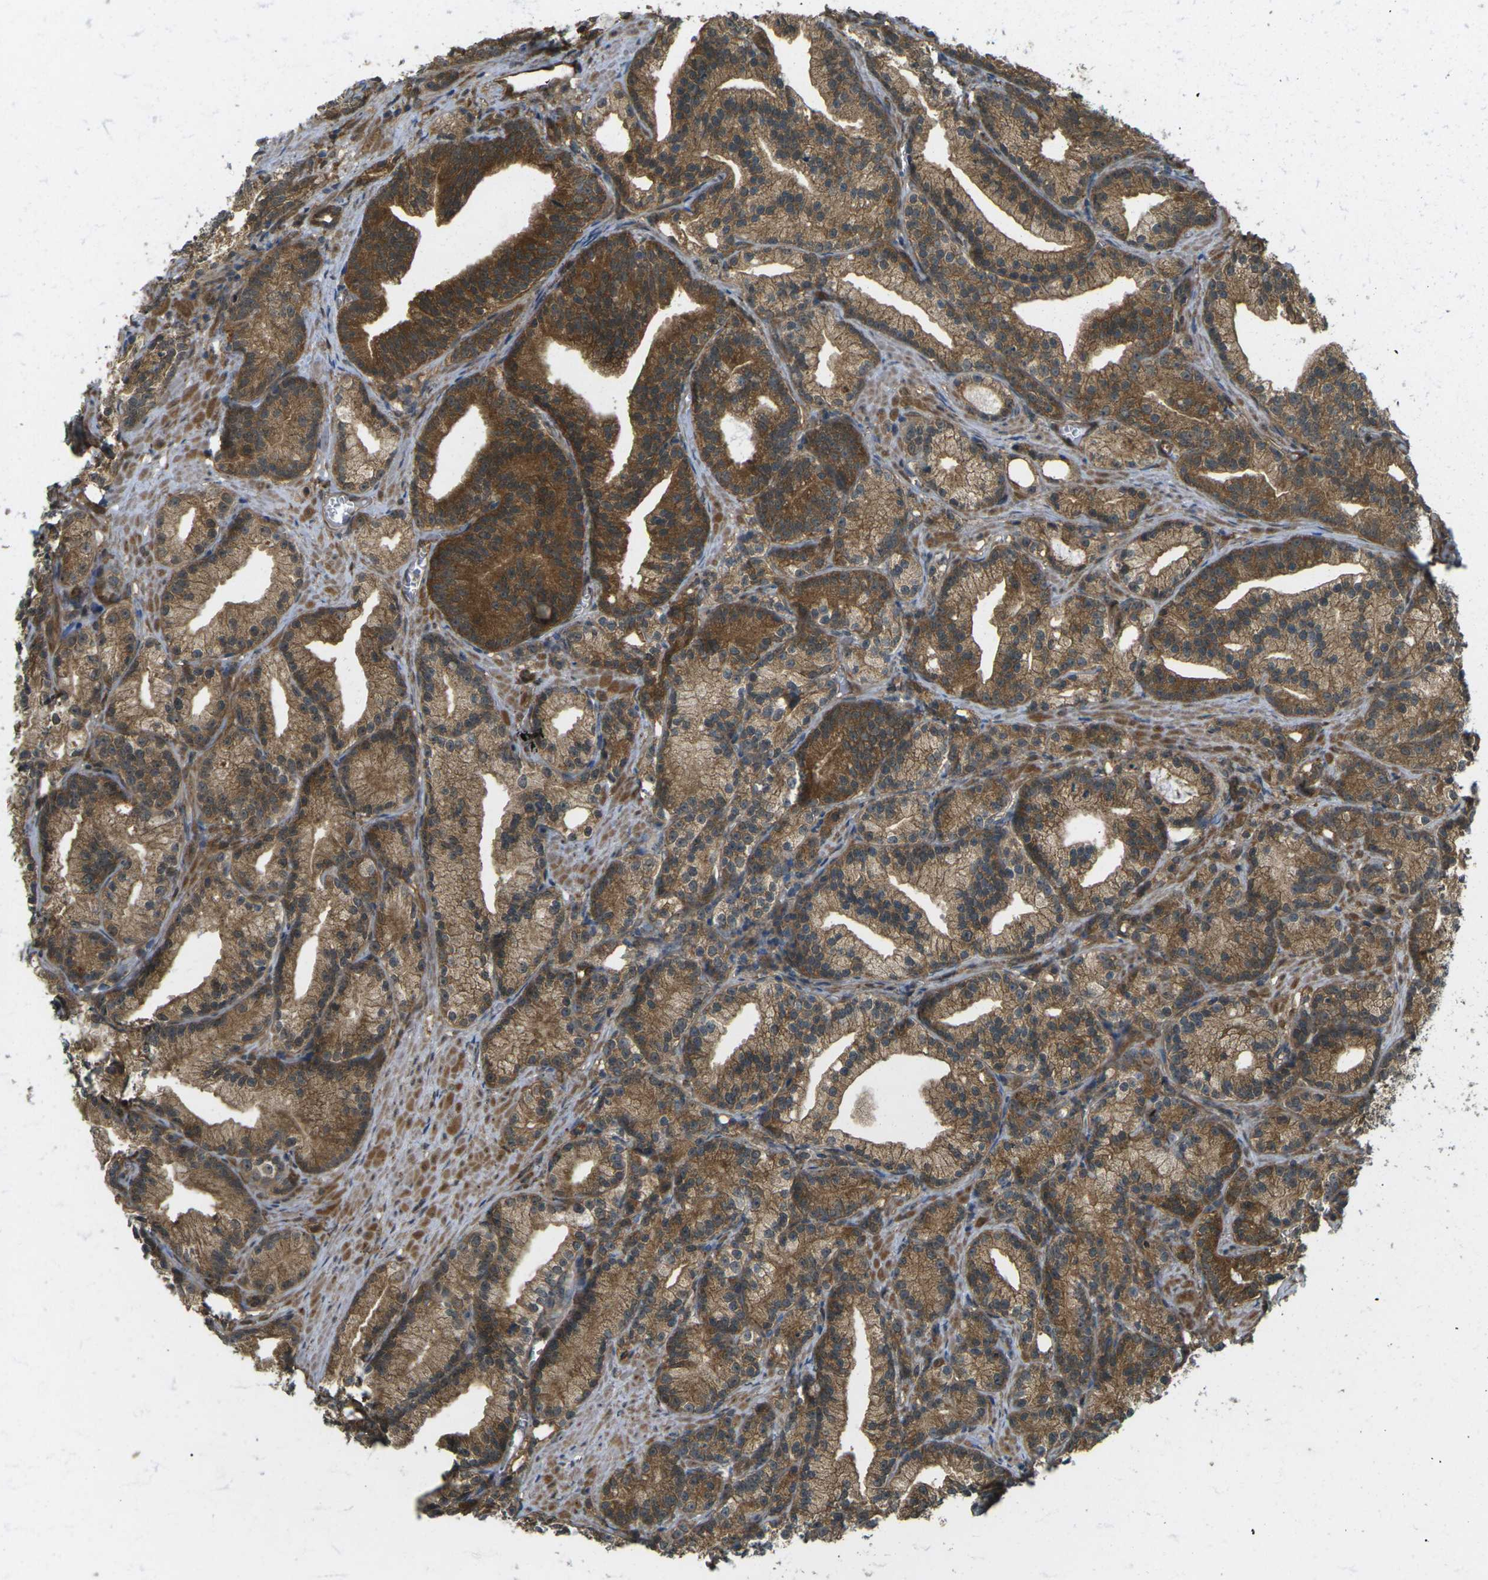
{"staining": {"intensity": "moderate", "quantity": ">75%", "location": "cytoplasmic/membranous"}, "tissue": "prostate cancer", "cell_type": "Tumor cells", "image_type": "cancer", "snomed": [{"axis": "morphology", "description": "Adenocarcinoma, Low grade"}, {"axis": "topography", "description": "Prostate"}], "caption": "Brown immunohistochemical staining in human adenocarcinoma (low-grade) (prostate) displays moderate cytoplasmic/membranous positivity in approximately >75% of tumor cells.", "gene": "CHMP3", "patient": {"sex": "male", "age": 89}}